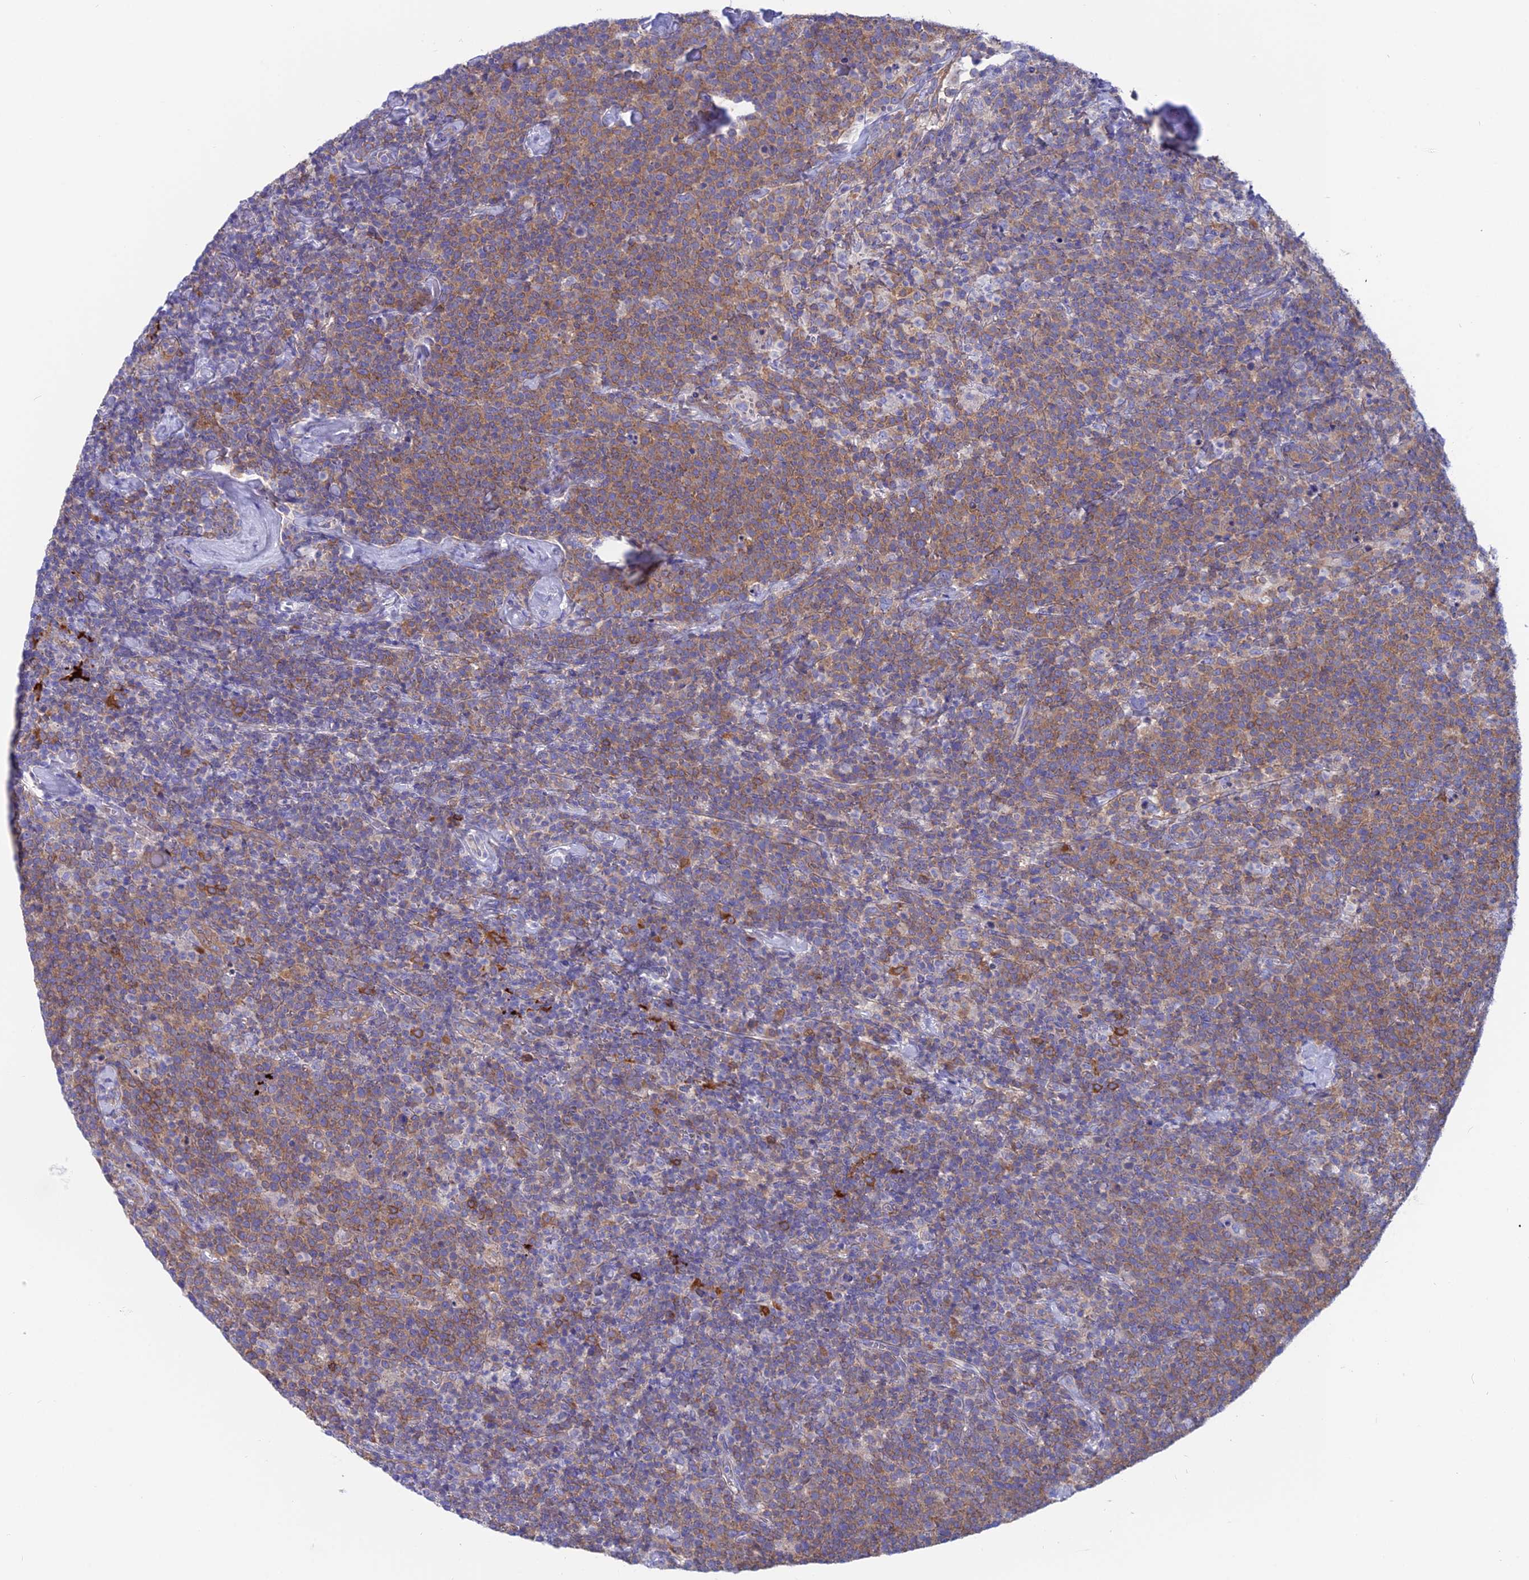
{"staining": {"intensity": "moderate", "quantity": ">75%", "location": "cytoplasmic/membranous"}, "tissue": "lymphoma", "cell_type": "Tumor cells", "image_type": "cancer", "snomed": [{"axis": "morphology", "description": "Malignant lymphoma, non-Hodgkin's type, High grade"}, {"axis": "topography", "description": "Lymph node"}], "caption": "Immunohistochemistry of human lymphoma demonstrates medium levels of moderate cytoplasmic/membranous positivity in approximately >75% of tumor cells.", "gene": "LZTFL1", "patient": {"sex": "male", "age": 61}}